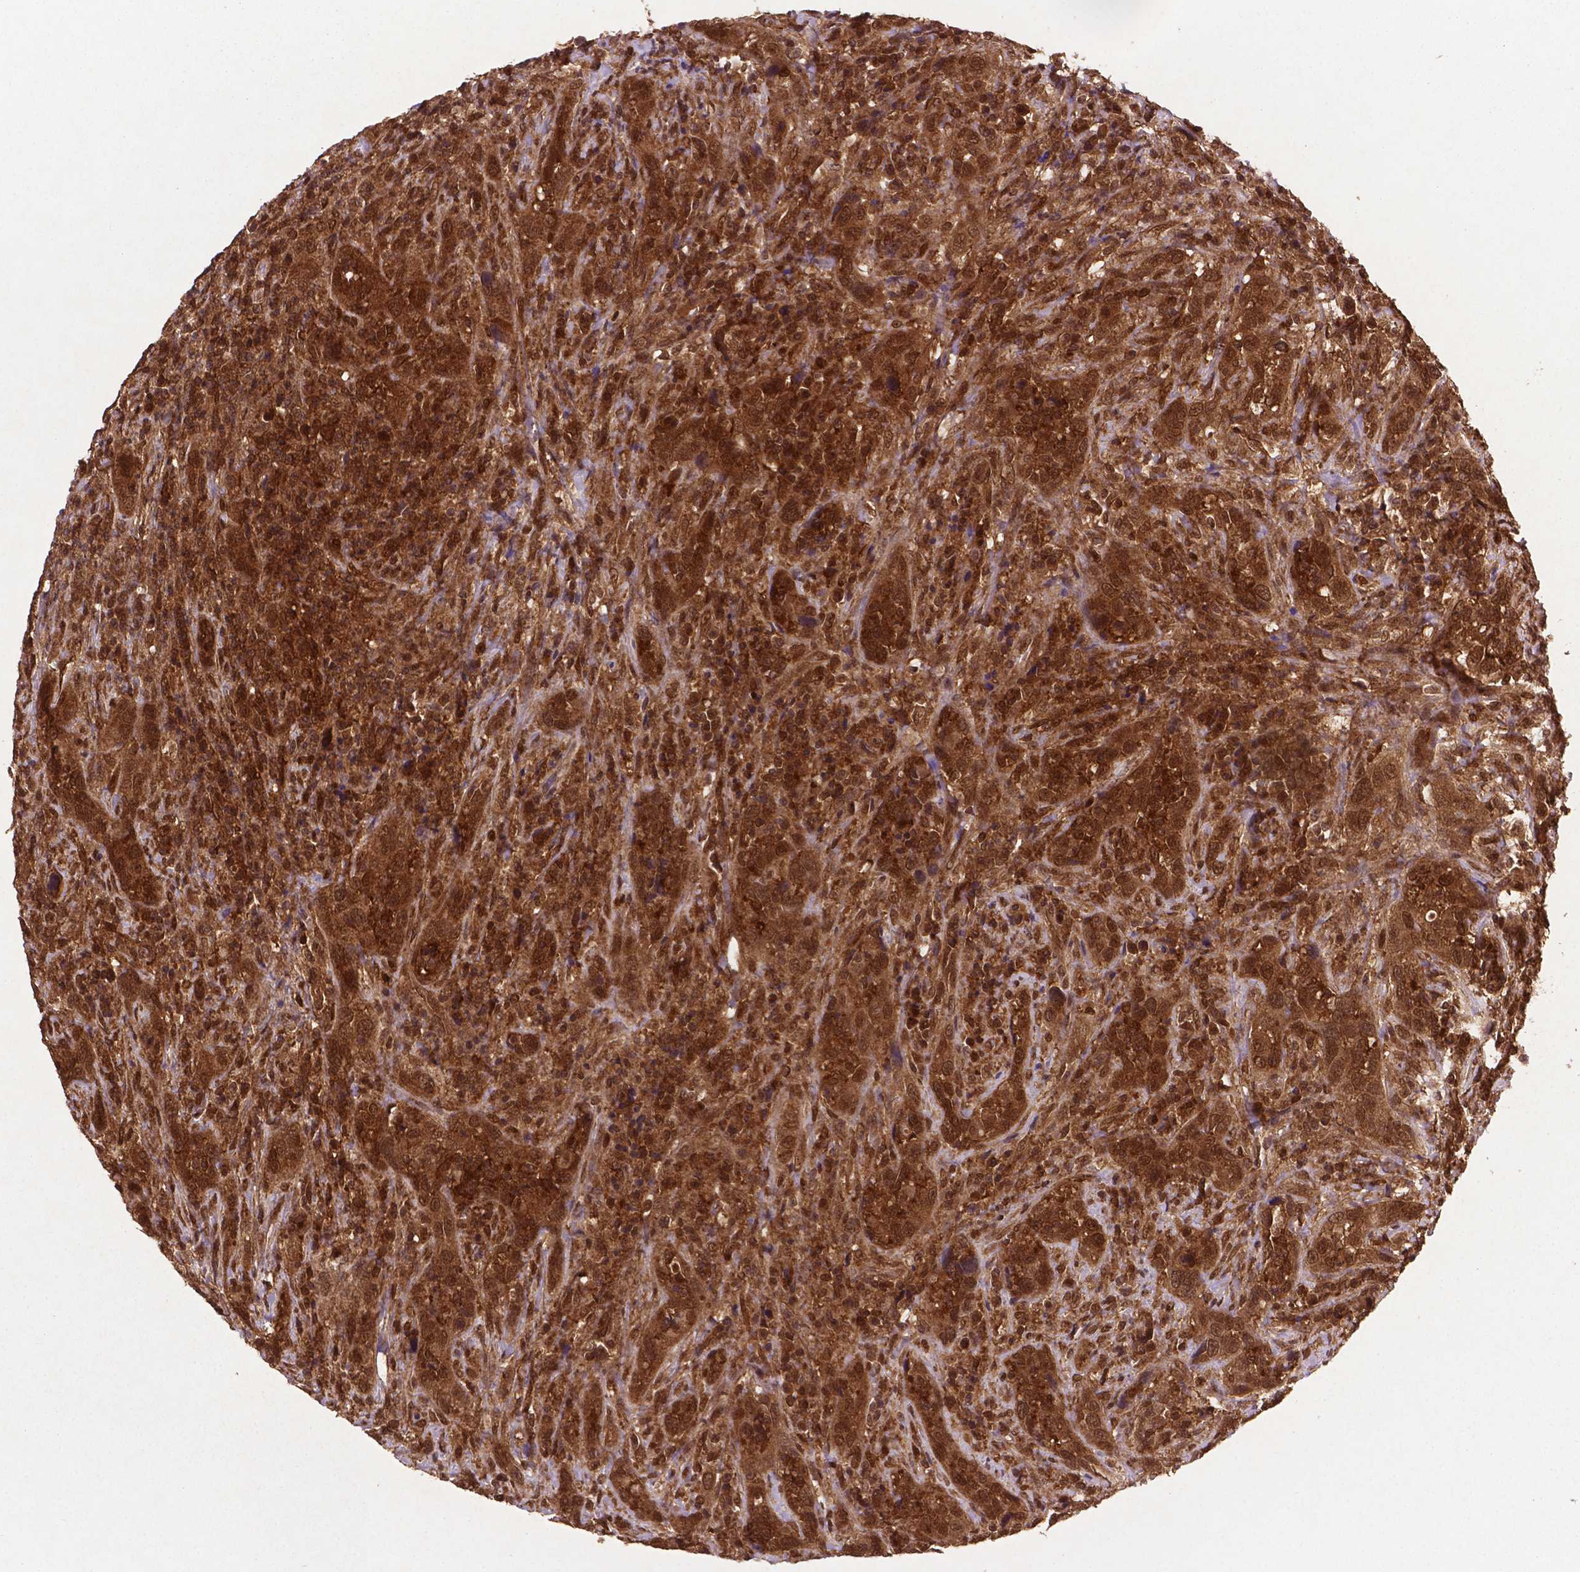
{"staining": {"intensity": "strong", "quantity": ">75%", "location": "cytoplasmic/membranous,nuclear"}, "tissue": "urothelial cancer", "cell_type": "Tumor cells", "image_type": "cancer", "snomed": [{"axis": "morphology", "description": "Urothelial carcinoma, NOS"}, {"axis": "morphology", "description": "Urothelial carcinoma, High grade"}, {"axis": "topography", "description": "Urinary bladder"}], "caption": "Tumor cells display high levels of strong cytoplasmic/membranous and nuclear expression in approximately >75% of cells in high-grade urothelial carcinoma.", "gene": "UBE2L6", "patient": {"sex": "female", "age": 64}}